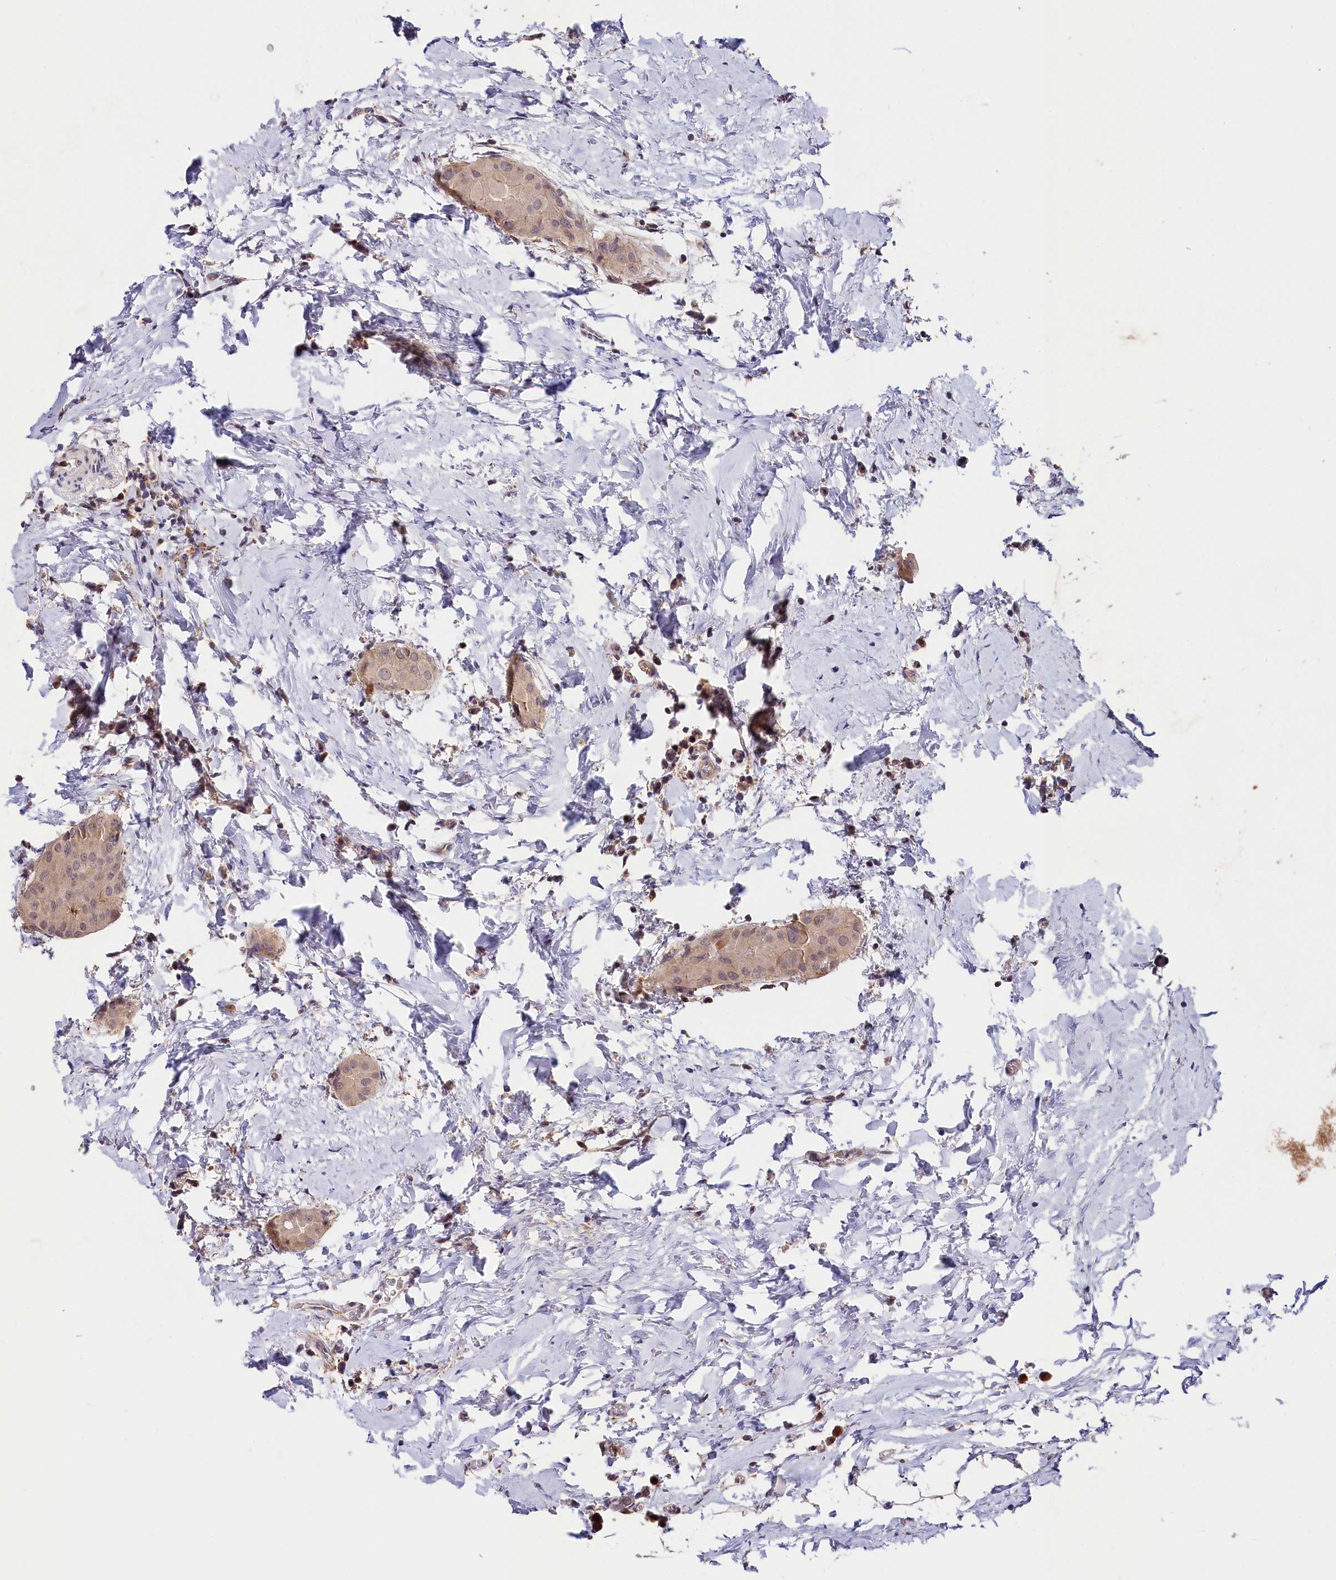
{"staining": {"intensity": "weak", "quantity": "25%-75%", "location": "nuclear"}, "tissue": "thyroid cancer", "cell_type": "Tumor cells", "image_type": "cancer", "snomed": [{"axis": "morphology", "description": "Papillary adenocarcinoma, NOS"}, {"axis": "topography", "description": "Thyroid gland"}], "caption": "Protein staining shows weak nuclear positivity in approximately 25%-75% of tumor cells in papillary adenocarcinoma (thyroid). Using DAB (3,3'-diaminobenzidine) (brown) and hematoxylin (blue) stains, captured at high magnification using brightfield microscopy.", "gene": "CACNA1H", "patient": {"sex": "male", "age": 33}}